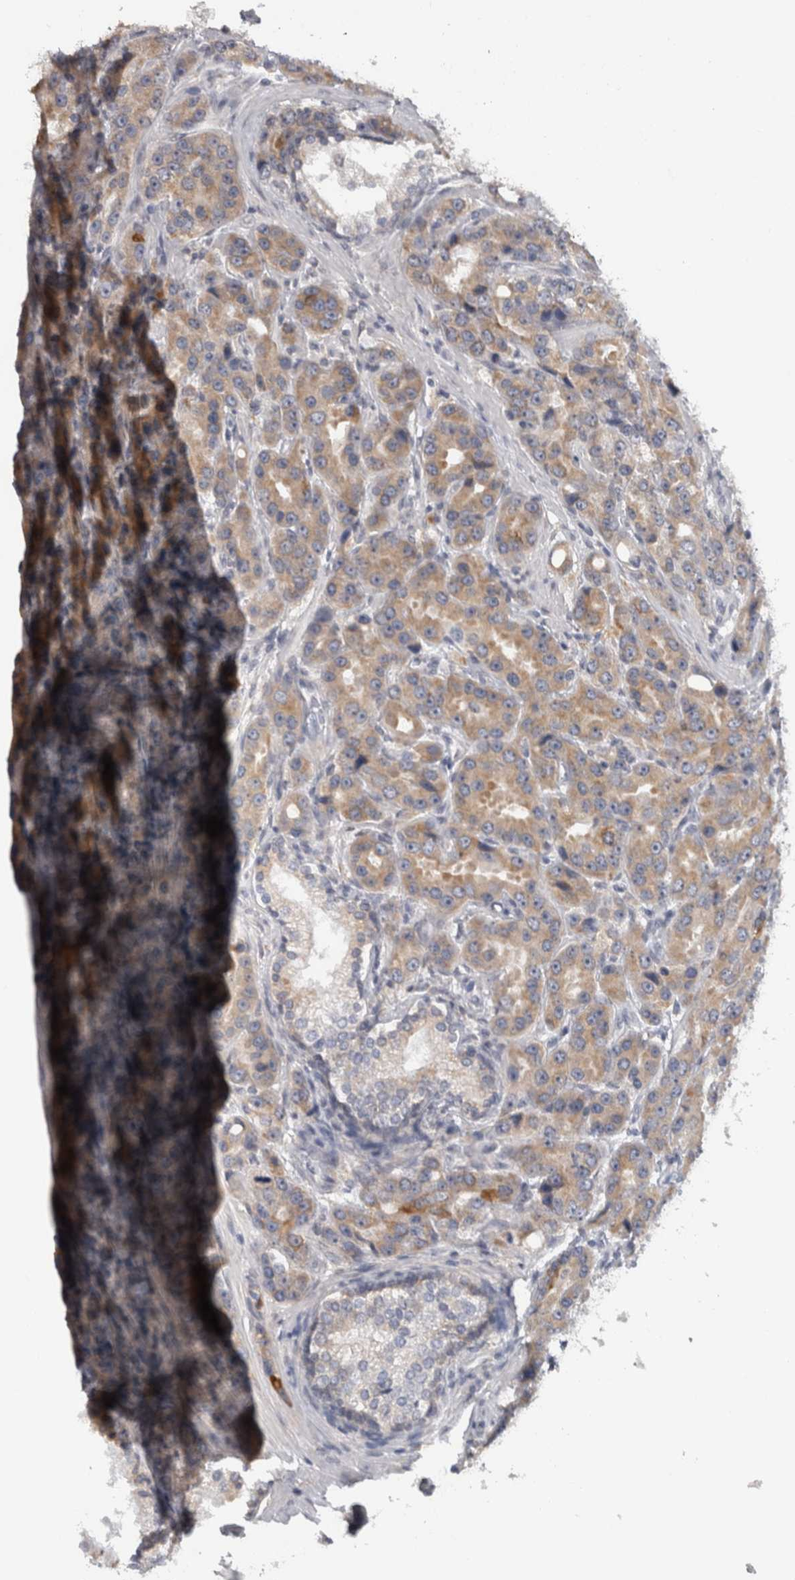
{"staining": {"intensity": "weak", "quantity": ">75%", "location": "cytoplasmic/membranous"}, "tissue": "prostate cancer", "cell_type": "Tumor cells", "image_type": "cancer", "snomed": [{"axis": "morphology", "description": "Adenocarcinoma, High grade"}, {"axis": "topography", "description": "Prostate"}], "caption": "Prostate adenocarcinoma (high-grade) was stained to show a protein in brown. There is low levels of weak cytoplasmic/membranous expression in approximately >75% of tumor cells.", "gene": "TMEM242", "patient": {"sex": "male", "age": 60}}